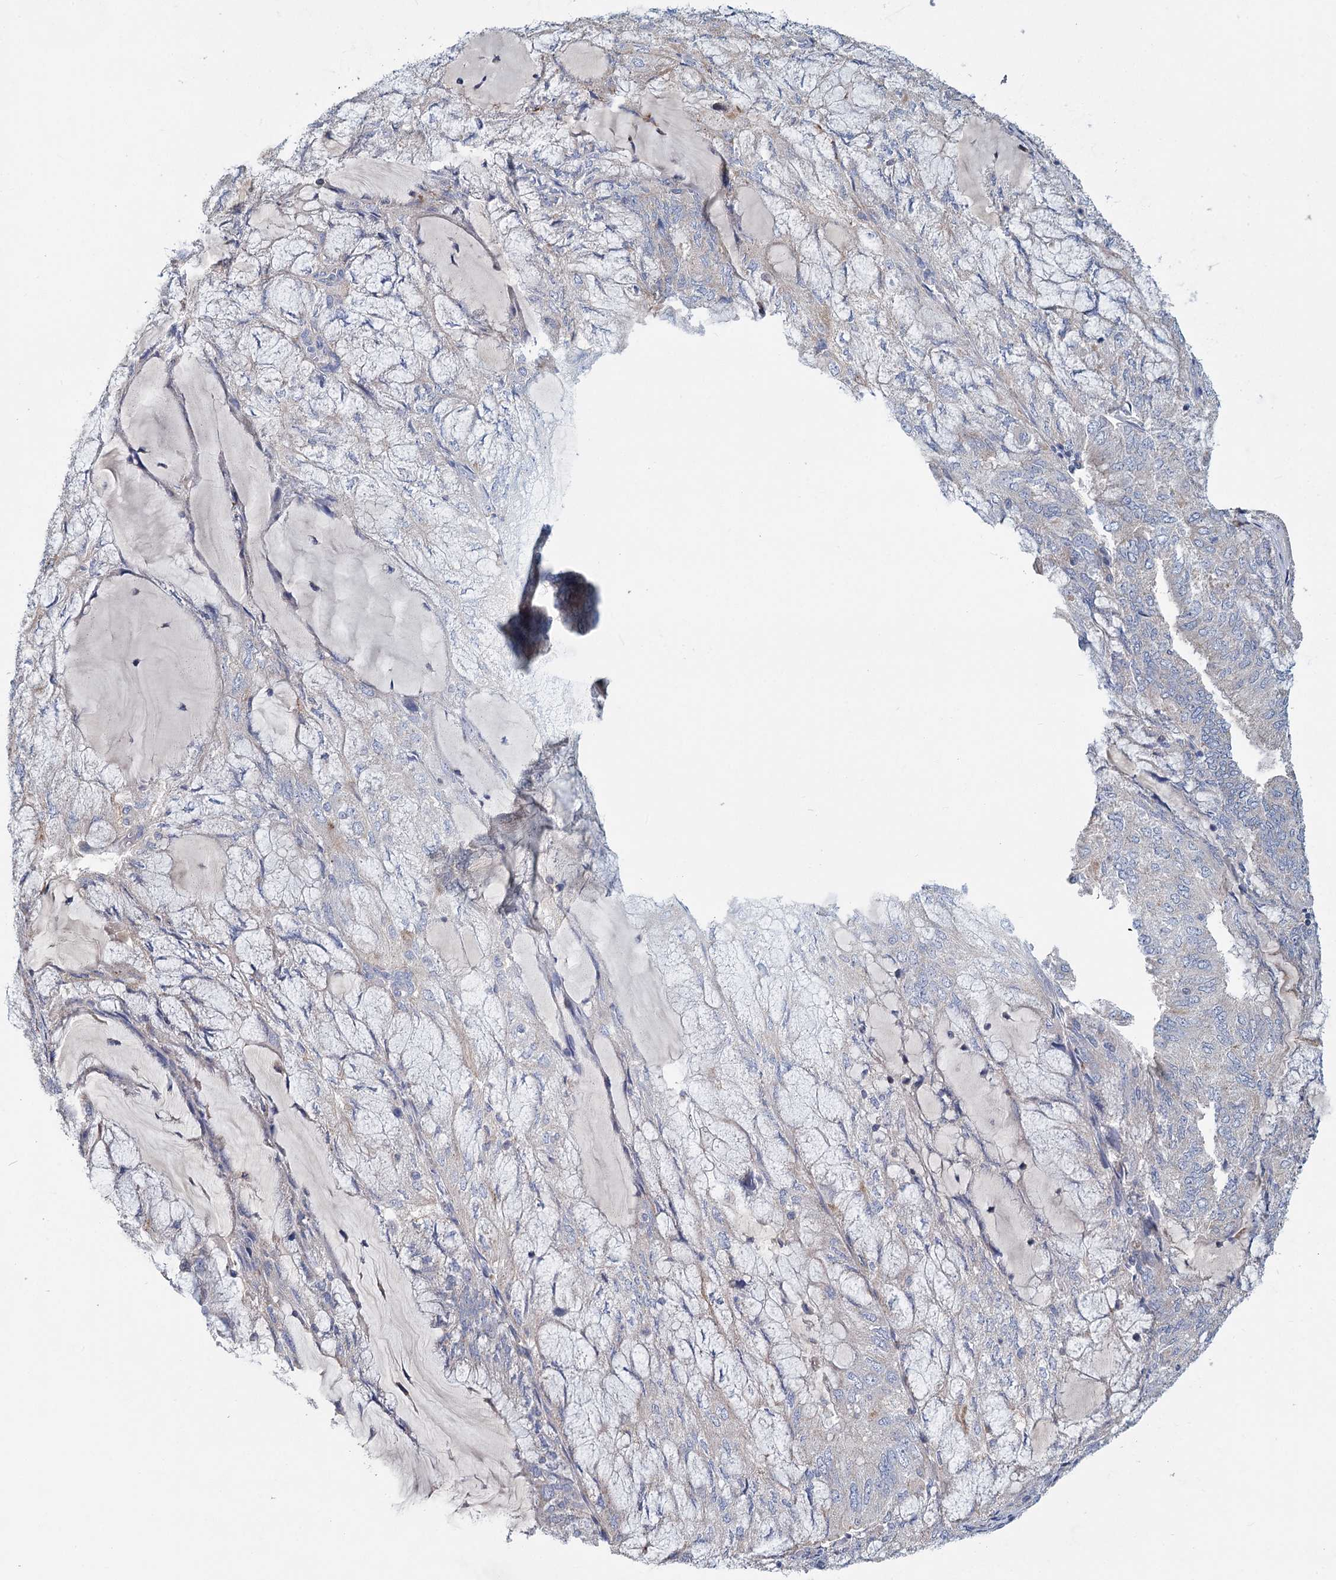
{"staining": {"intensity": "negative", "quantity": "none", "location": "none"}, "tissue": "endometrial cancer", "cell_type": "Tumor cells", "image_type": "cancer", "snomed": [{"axis": "morphology", "description": "Adenocarcinoma, NOS"}, {"axis": "topography", "description": "Endometrium"}], "caption": "An IHC histopathology image of adenocarcinoma (endometrial) is shown. There is no staining in tumor cells of adenocarcinoma (endometrial). Brightfield microscopy of IHC stained with DAB (brown) and hematoxylin (blue), captured at high magnification.", "gene": "ANKRD16", "patient": {"sex": "female", "age": 81}}